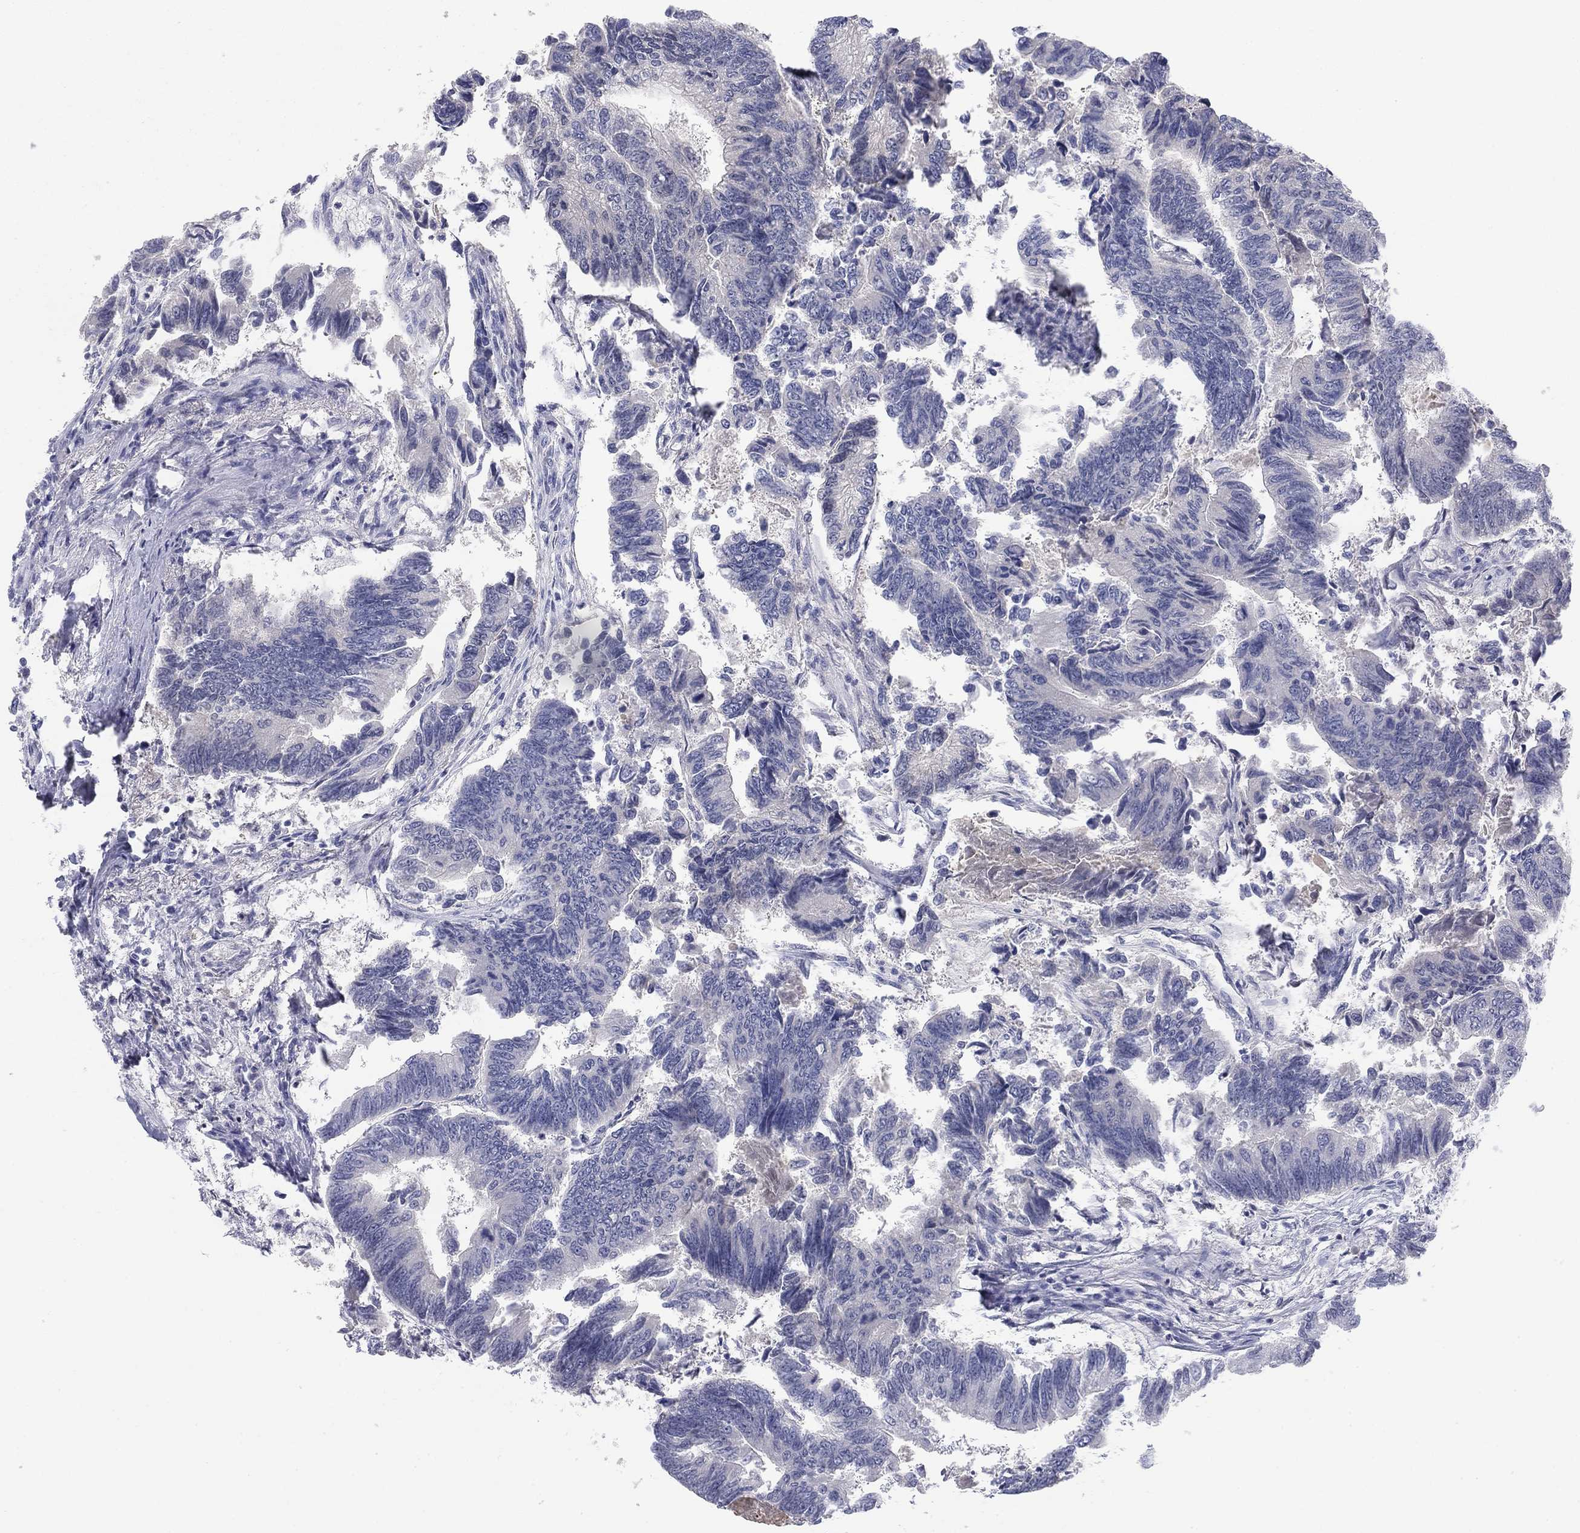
{"staining": {"intensity": "negative", "quantity": "none", "location": "none"}, "tissue": "colorectal cancer", "cell_type": "Tumor cells", "image_type": "cancer", "snomed": [{"axis": "morphology", "description": "Adenocarcinoma, NOS"}, {"axis": "topography", "description": "Colon"}], "caption": "This is an IHC micrograph of colorectal adenocarcinoma. There is no expression in tumor cells.", "gene": "AMN1", "patient": {"sex": "female", "age": 65}}